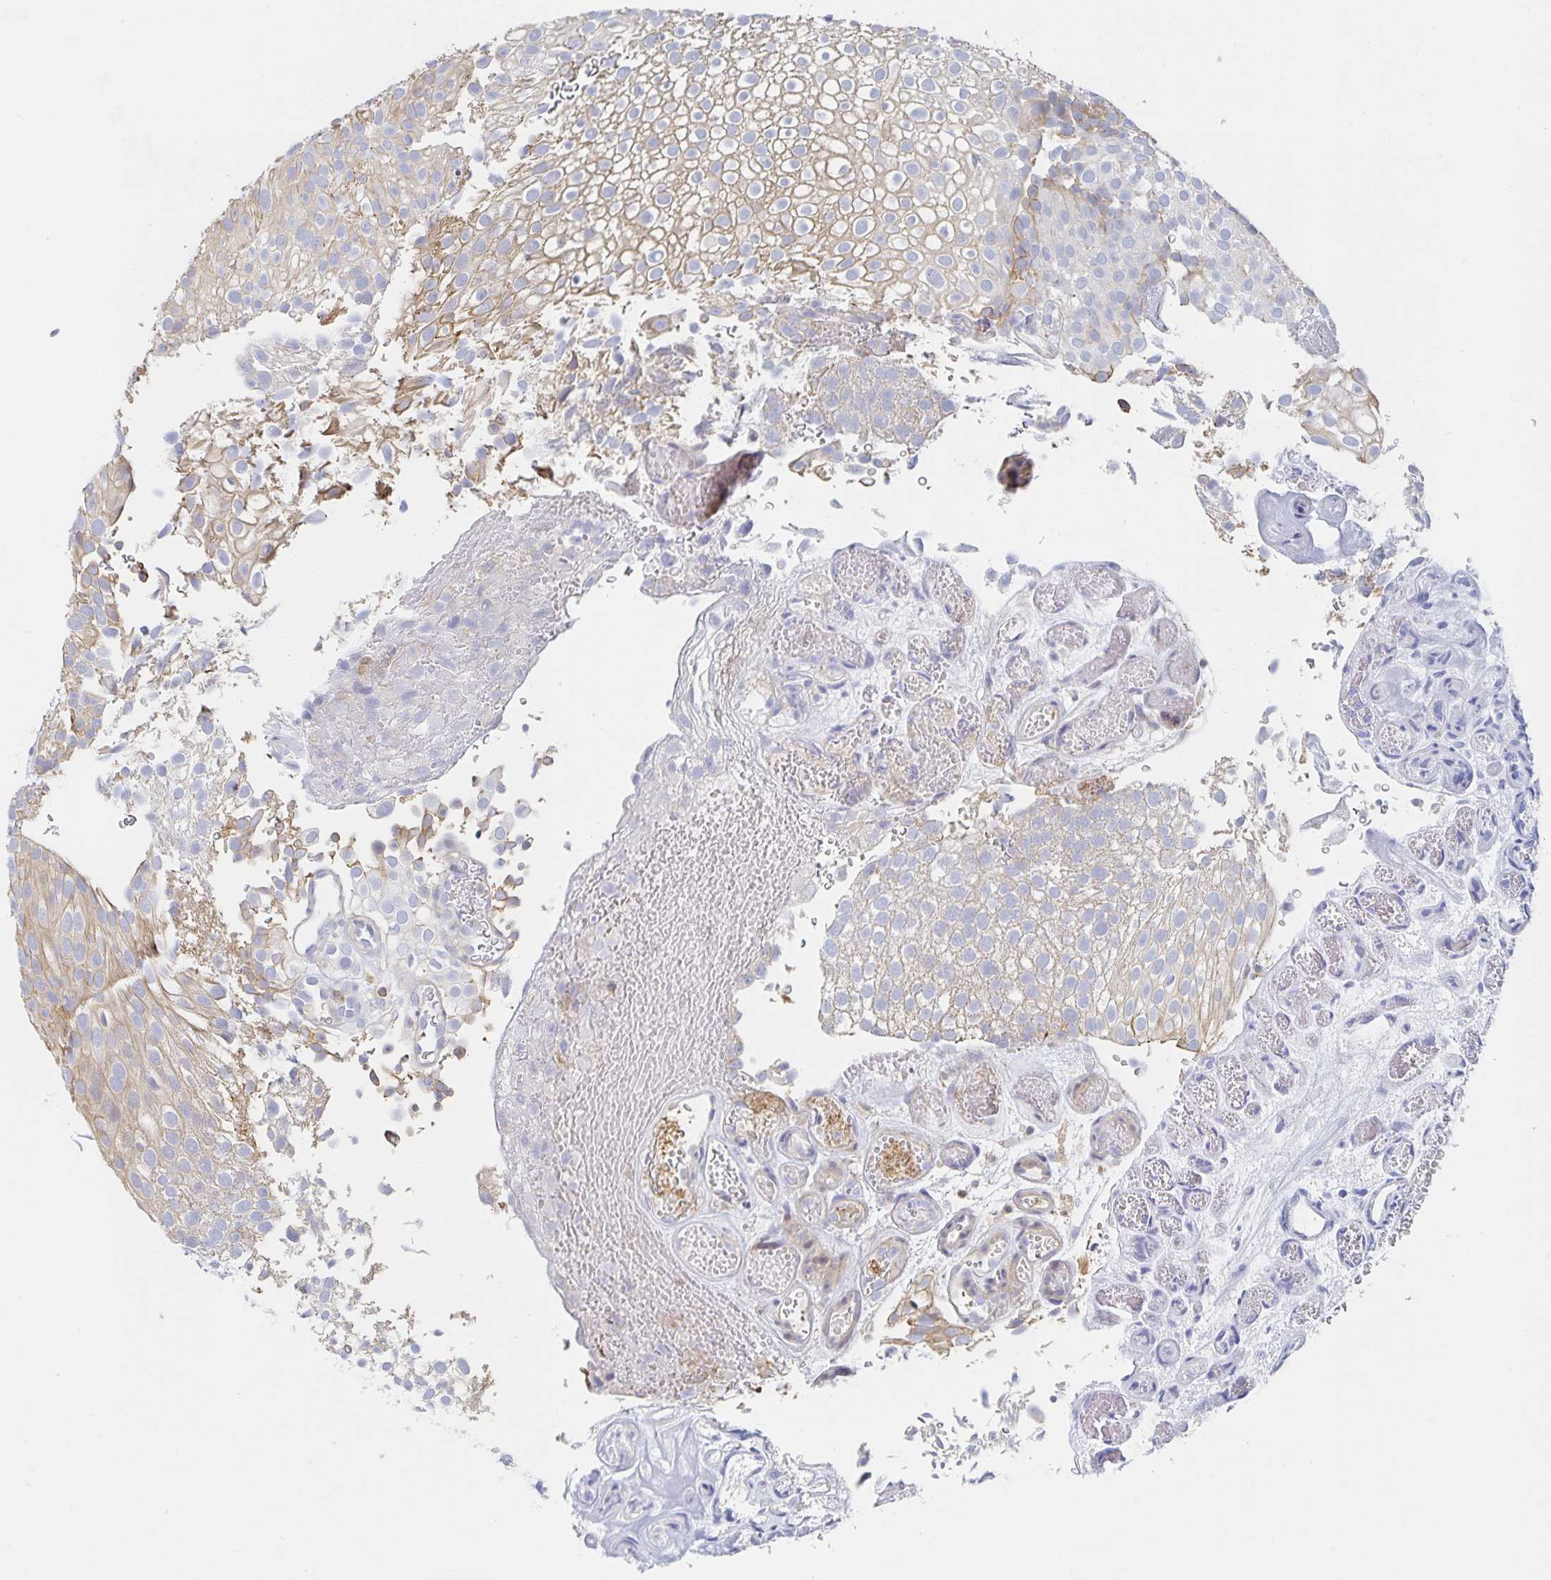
{"staining": {"intensity": "weak", "quantity": "25%-75%", "location": "cytoplasmic/membranous"}, "tissue": "urothelial cancer", "cell_type": "Tumor cells", "image_type": "cancer", "snomed": [{"axis": "morphology", "description": "Urothelial carcinoma, Low grade"}, {"axis": "topography", "description": "Urinary bladder"}], "caption": "Low-grade urothelial carcinoma tissue exhibits weak cytoplasmic/membranous staining in approximately 25%-75% of tumor cells", "gene": "PIK3CD", "patient": {"sex": "male", "age": 78}}